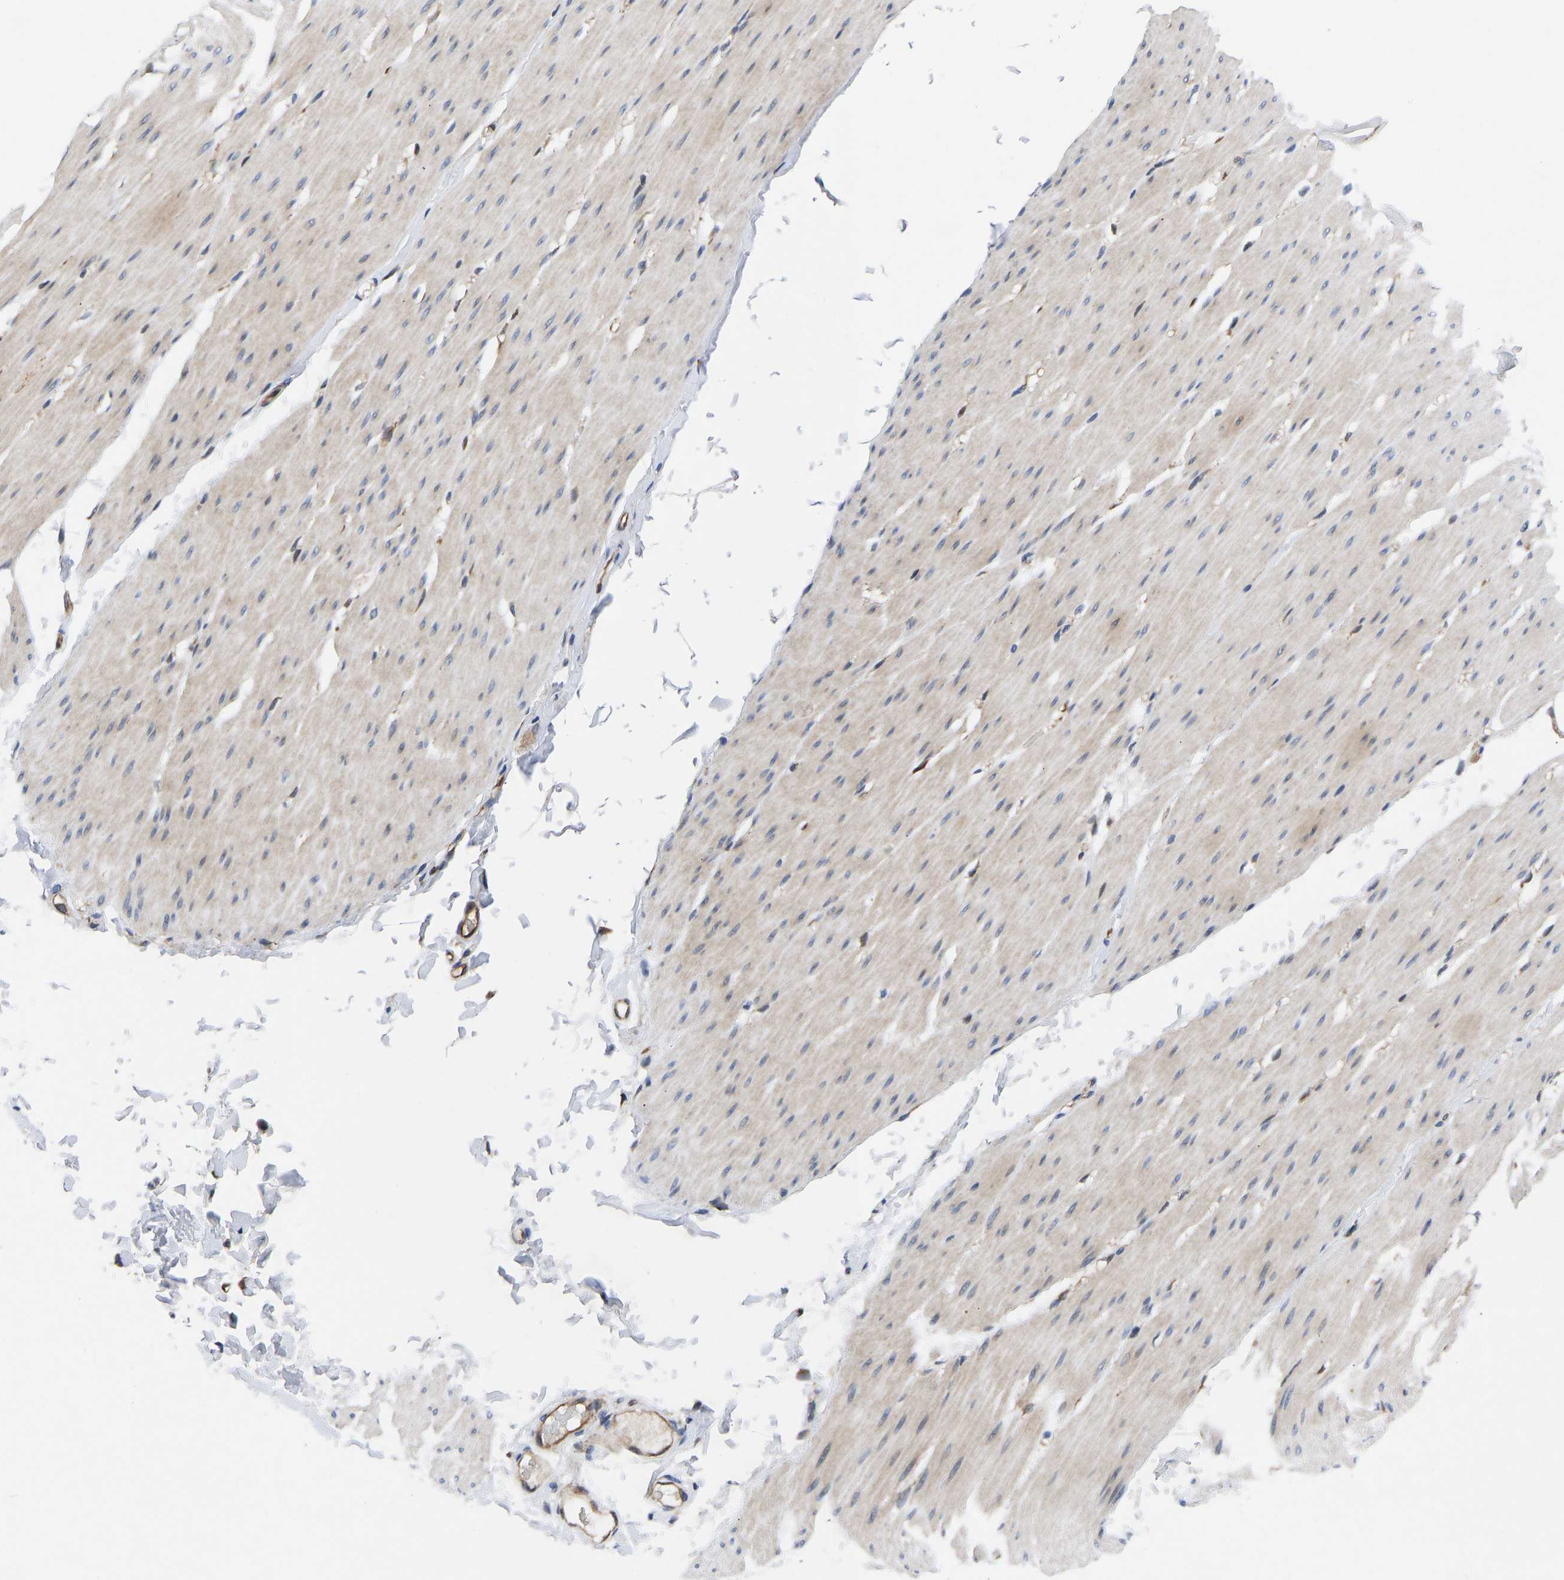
{"staining": {"intensity": "weak", "quantity": "<25%", "location": "cytoplasmic/membranous"}, "tissue": "smooth muscle", "cell_type": "Smooth muscle cells", "image_type": "normal", "snomed": [{"axis": "morphology", "description": "Normal tissue, NOS"}, {"axis": "topography", "description": "Smooth muscle"}, {"axis": "topography", "description": "Colon"}], "caption": "An immunohistochemistry micrograph of unremarkable smooth muscle is shown. There is no staining in smooth muscle cells of smooth muscle.", "gene": "FRRS1", "patient": {"sex": "male", "age": 67}}